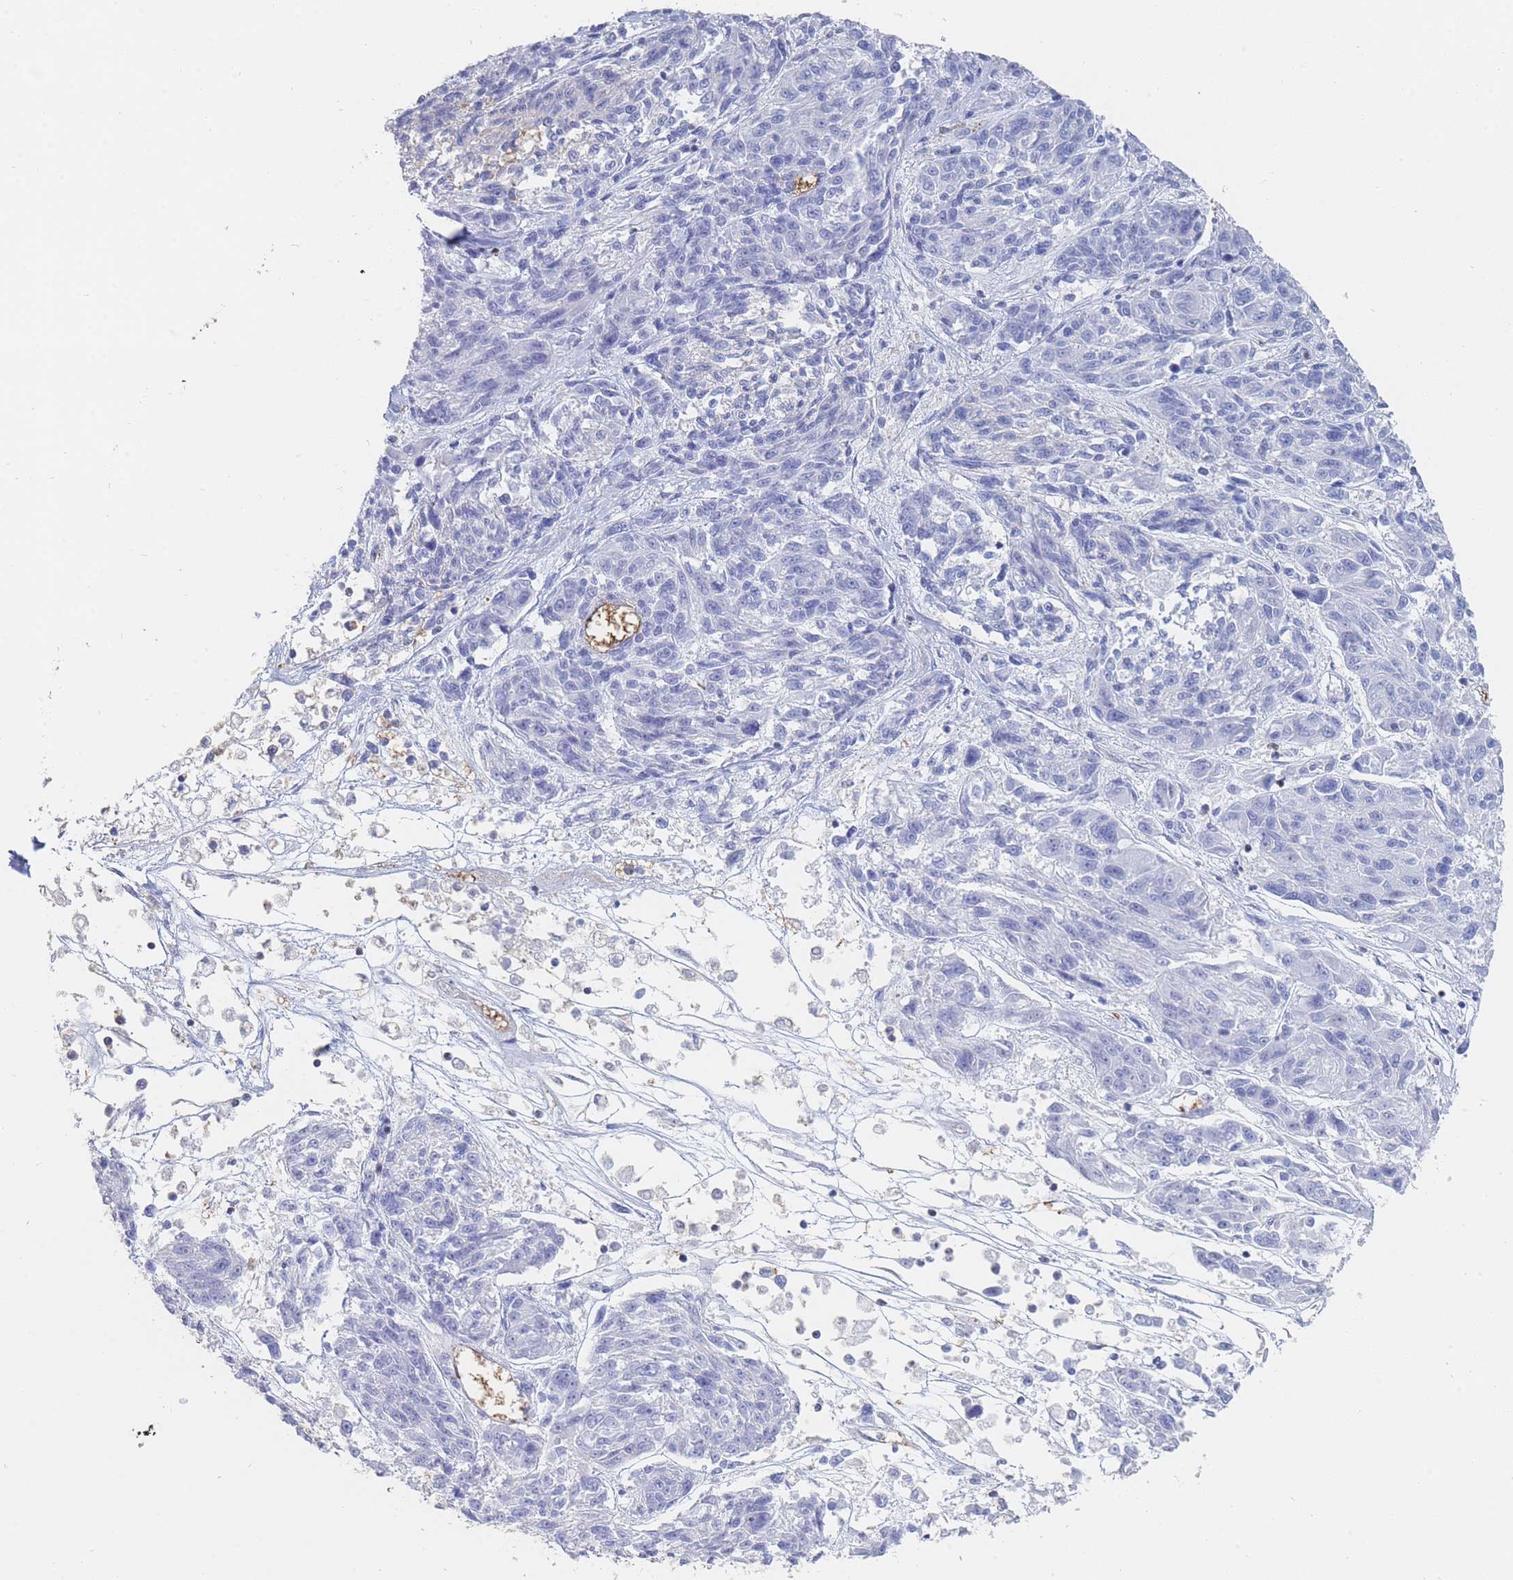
{"staining": {"intensity": "negative", "quantity": "none", "location": "none"}, "tissue": "melanoma", "cell_type": "Tumor cells", "image_type": "cancer", "snomed": [{"axis": "morphology", "description": "Malignant melanoma, NOS"}, {"axis": "topography", "description": "Skin"}], "caption": "The immunohistochemistry histopathology image has no significant staining in tumor cells of melanoma tissue.", "gene": "SLC2A1", "patient": {"sex": "male", "age": 53}}